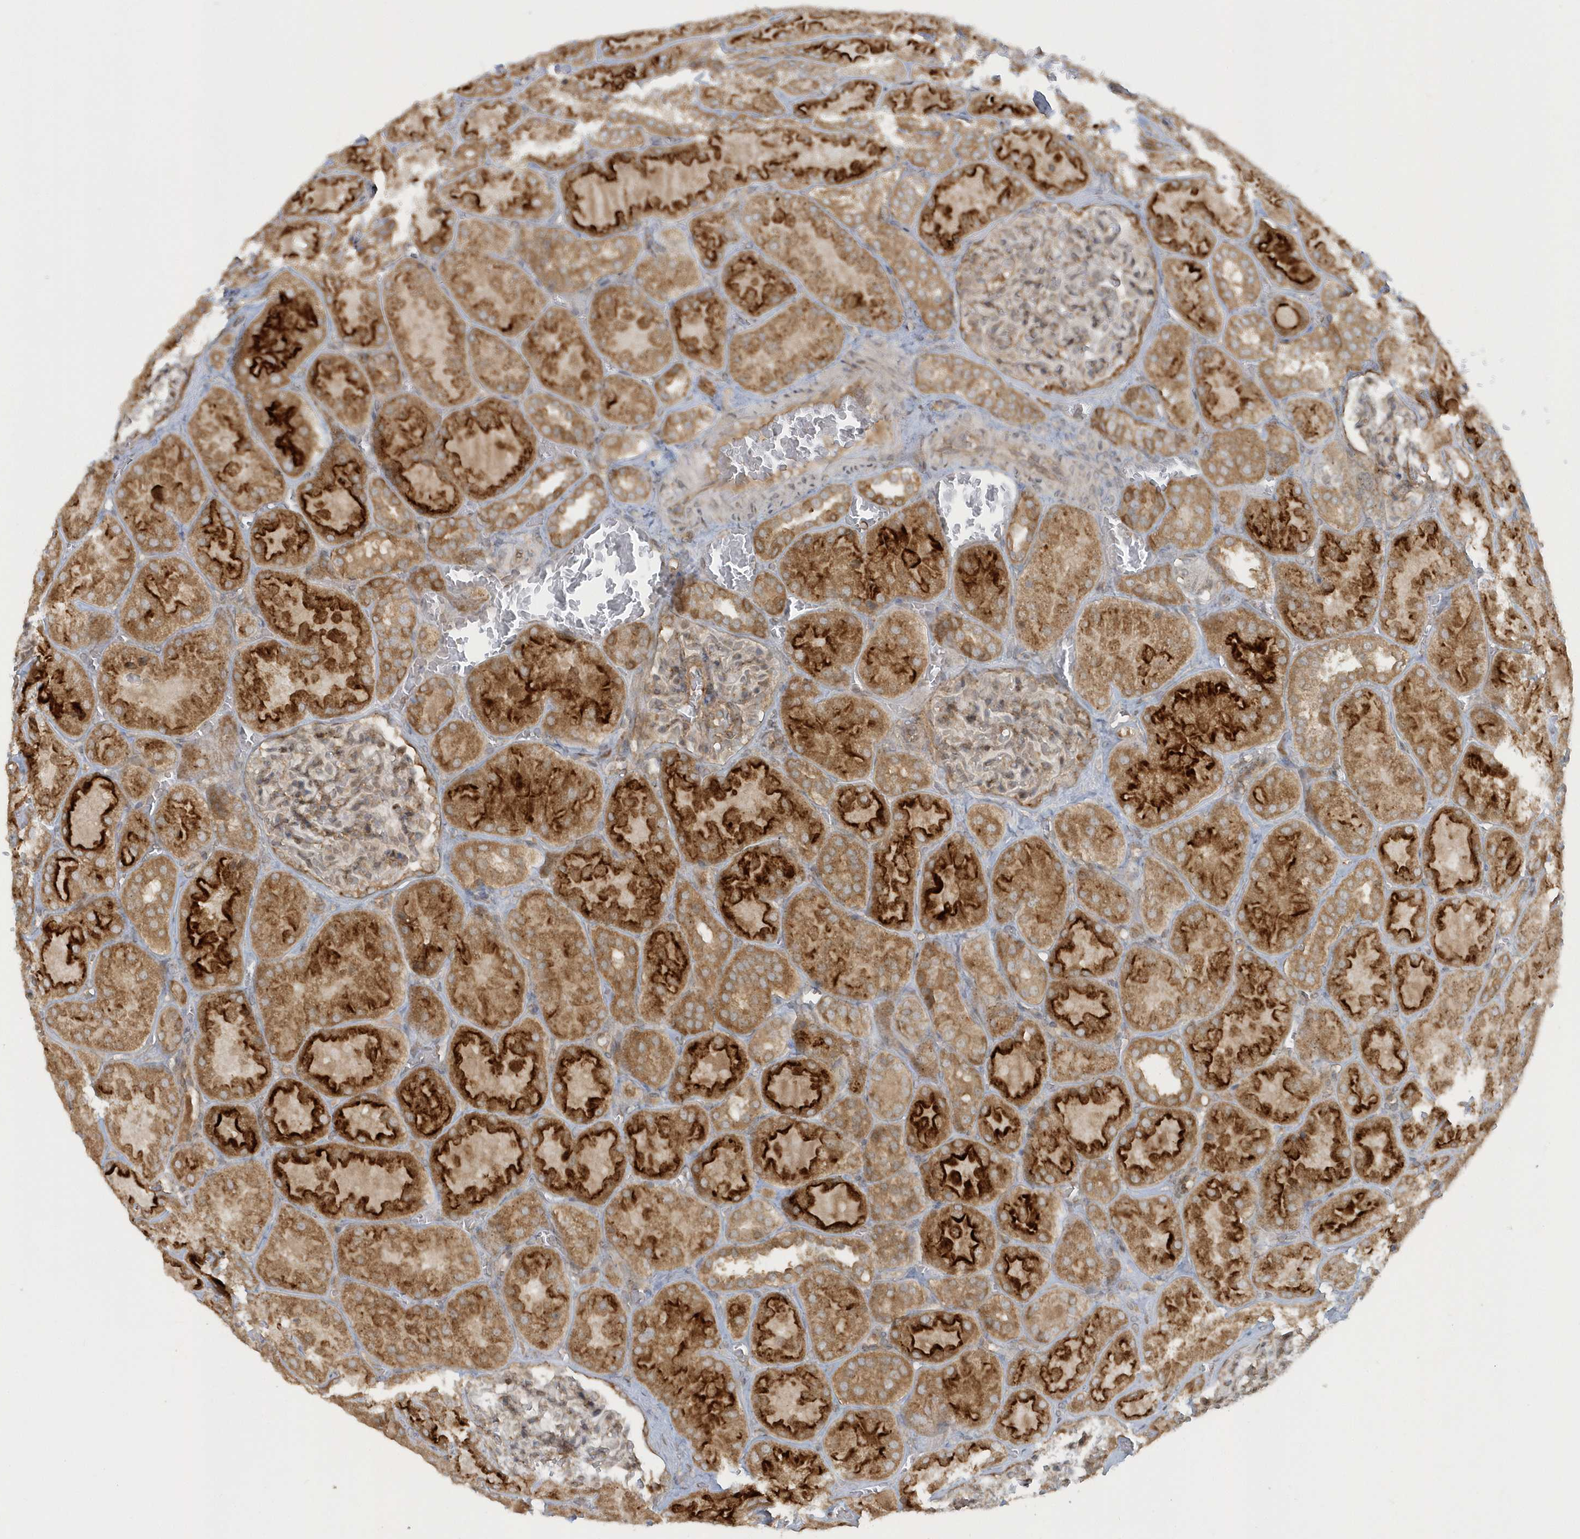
{"staining": {"intensity": "moderate", "quantity": "25%-75%", "location": "cytoplasmic/membranous"}, "tissue": "kidney", "cell_type": "Cells in glomeruli", "image_type": "normal", "snomed": [{"axis": "morphology", "description": "Normal tissue, NOS"}, {"axis": "topography", "description": "Kidney"}], "caption": "Kidney stained for a protein exhibits moderate cytoplasmic/membranous positivity in cells in glomeruli. (IHC, brightfield microscopy, high magnification).", "gene": "STIM2", "patient": {"sex": "male", "age": 28}}